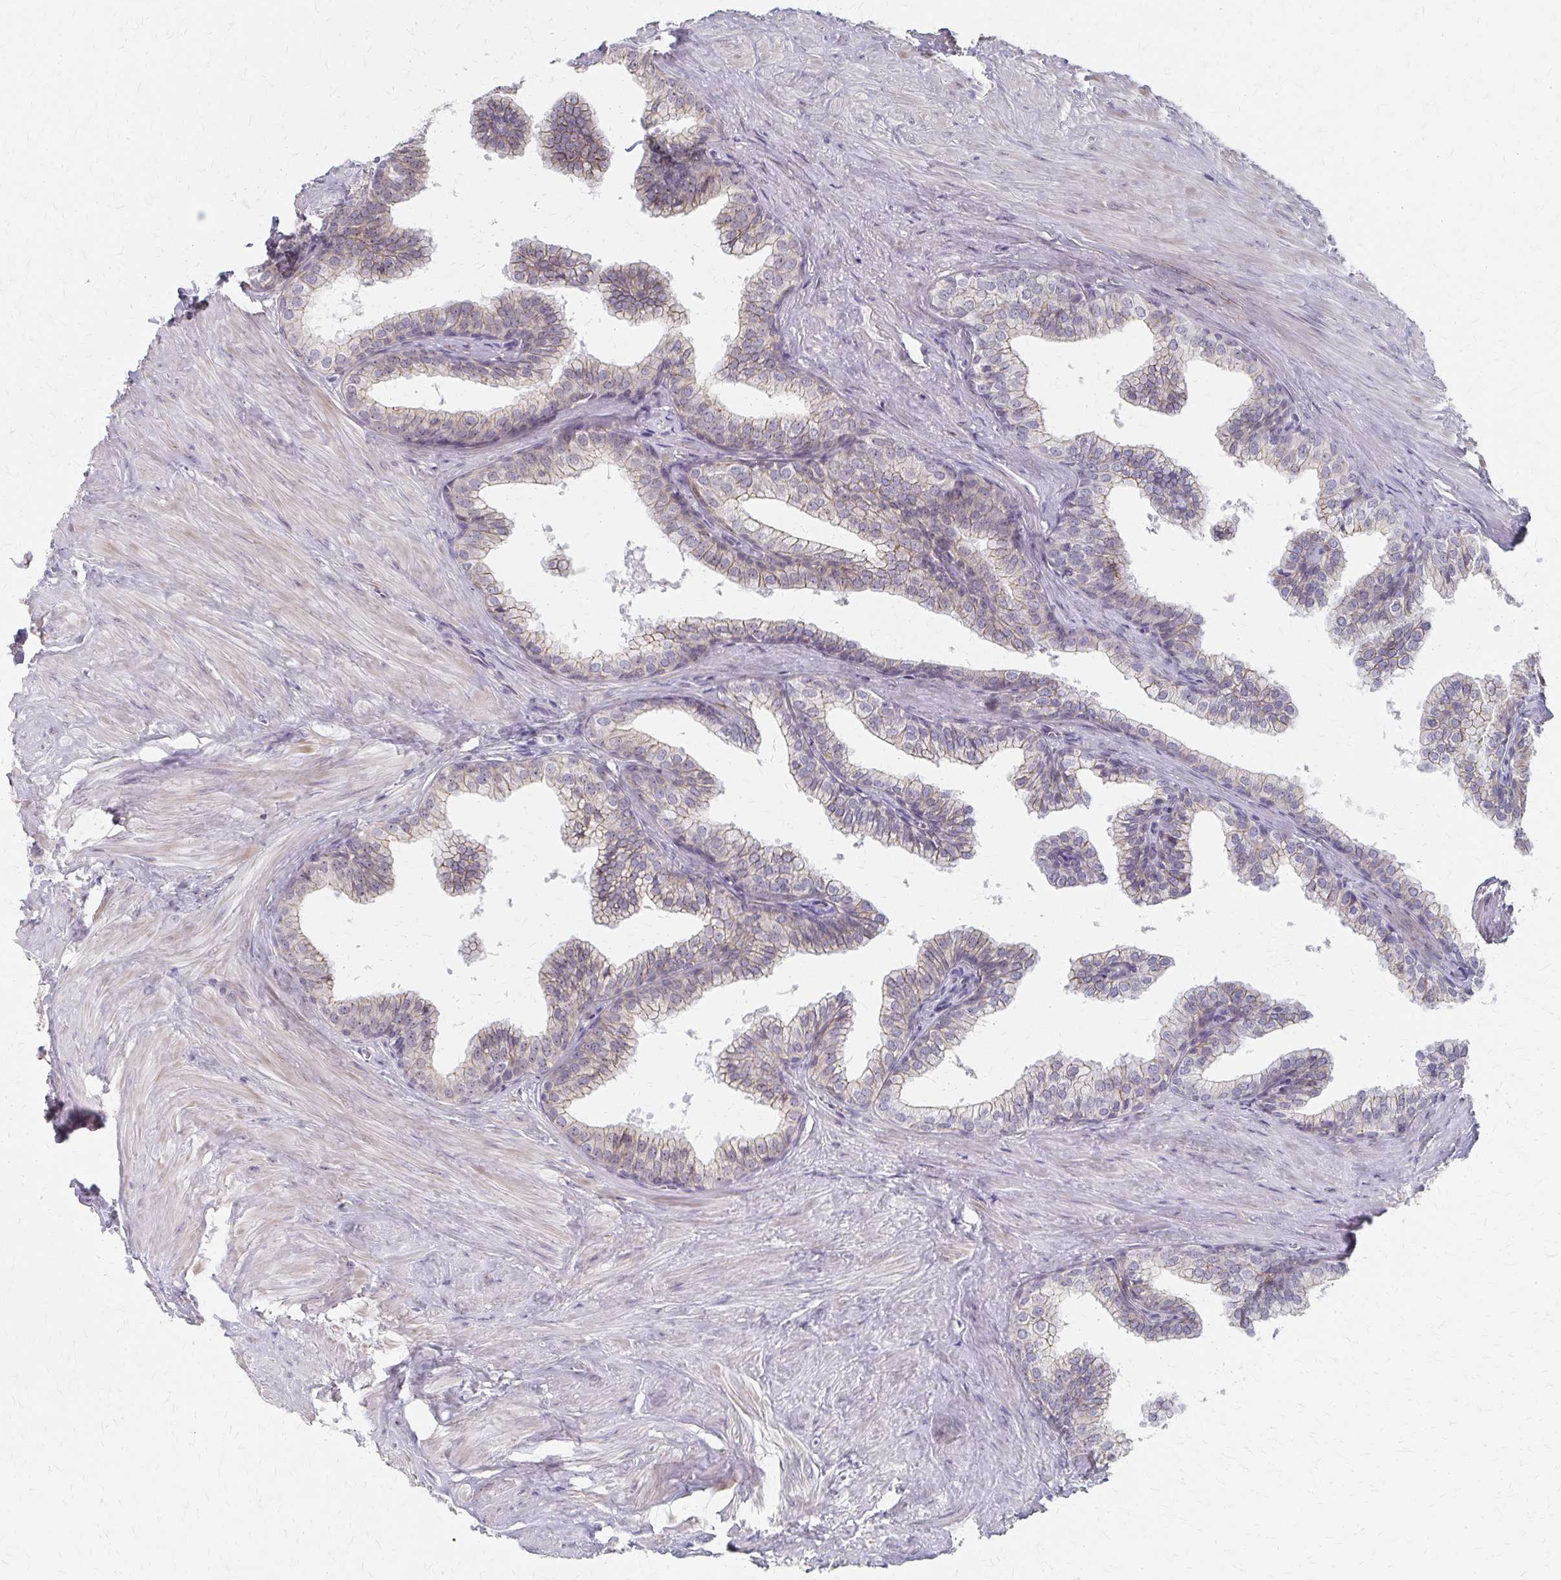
{"staining": {"intensity": "weak", "quantity": "25%-75%", "location": "cytoplasmic/membranous"}, "tissue": "prostate", "cell_type": "Glandular cells", "image_type": "normal", "snomed": [{"axis": "morphology", "description": "Normal tissue, NOS"}, {"axis": "topography", "description": "Prostate"}, {"axis": "topography", "description": "Peripheral nerve tissue"}], "caption": "Immunohistochemistry (DAB (3,3'-diaminobenzidine)) staining of benign prostate displays weak cytoplasmic/membranous protein positivity in approximately 25%-75% of glandular cells.", "gene": "PES1", "patient": {"sex": "male", "age": 55}}